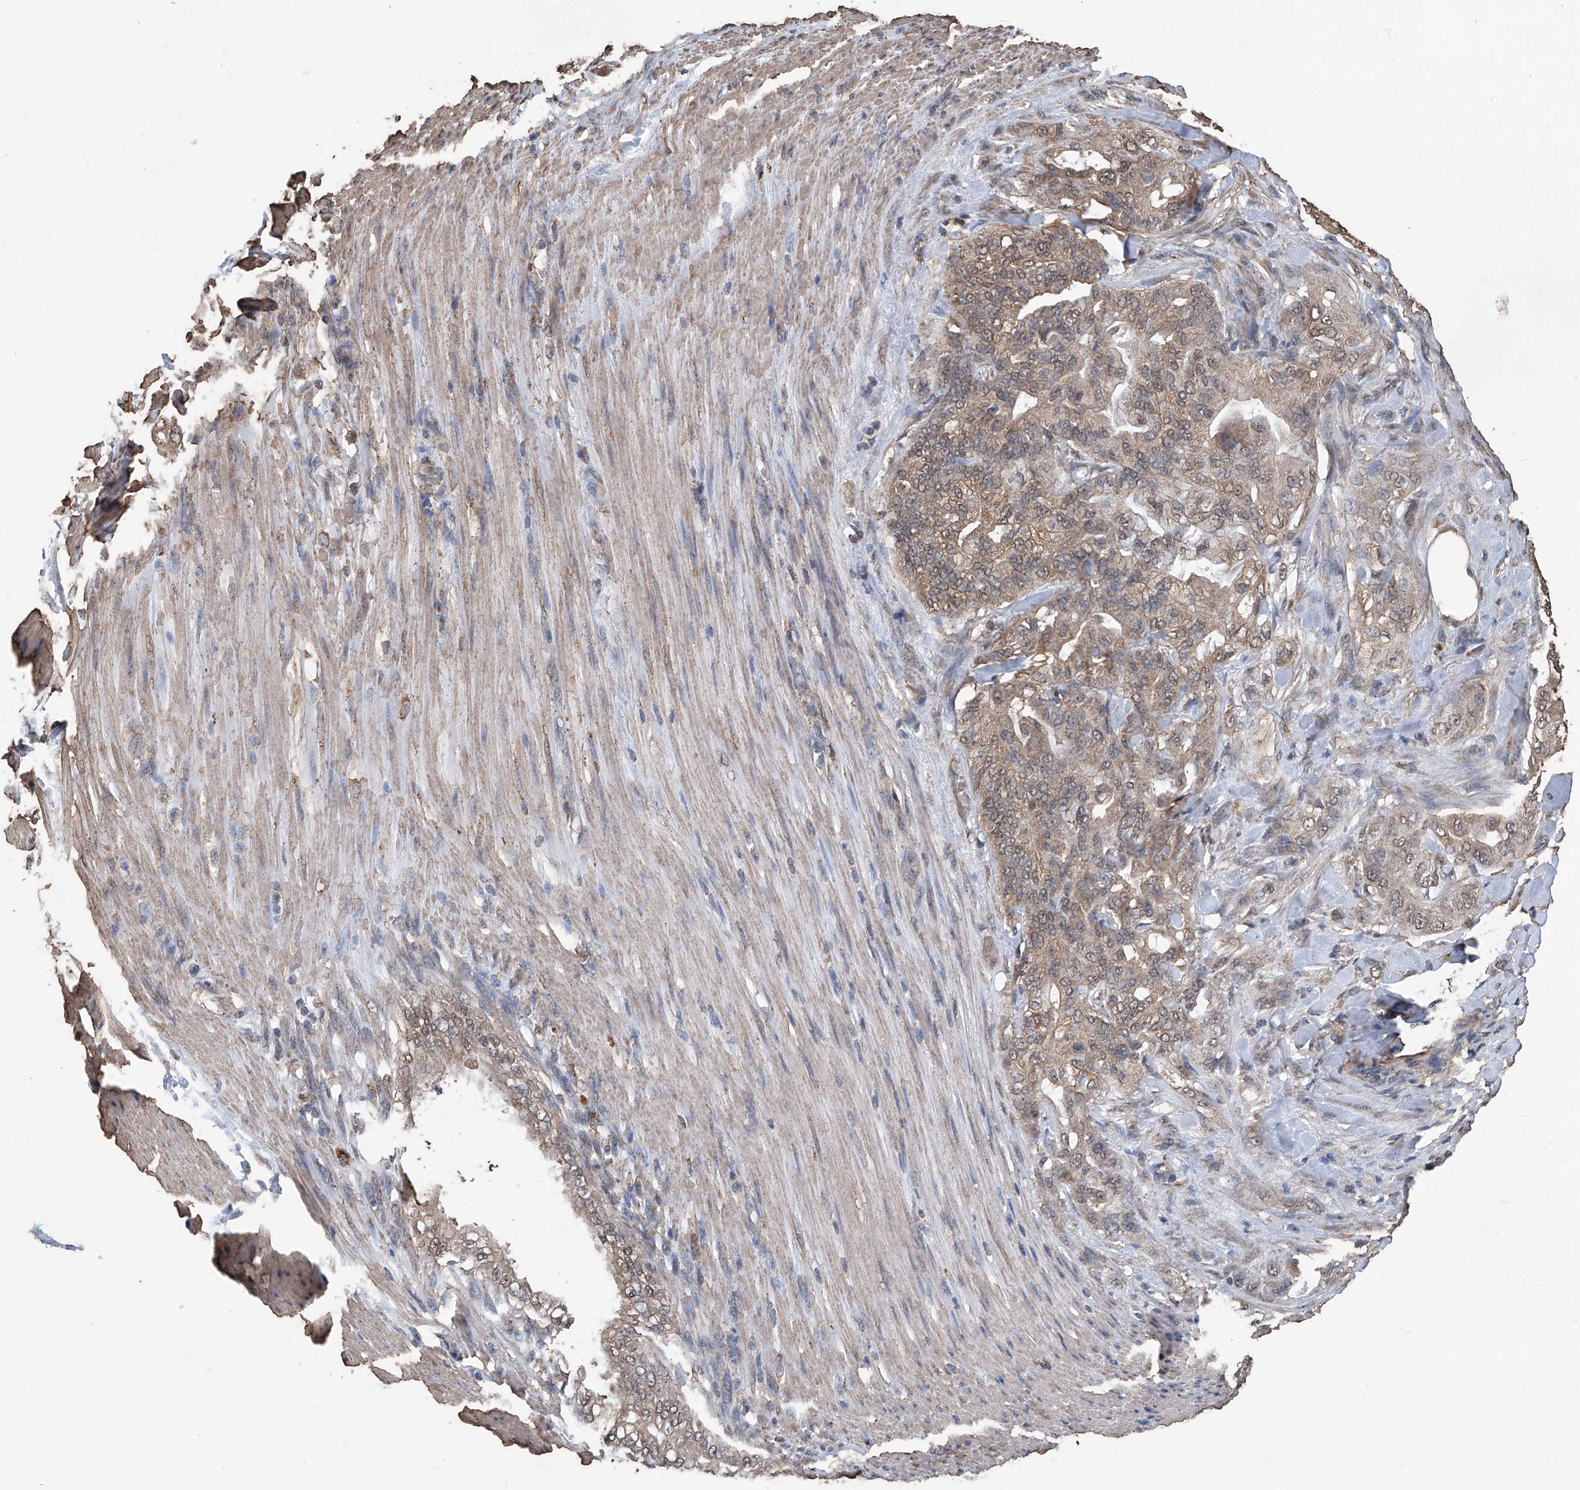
{"staining": {"intensity": "moderate", "quantity": ">75%", "location": "cytoplasmic/membranous"}, "tissue": "pancreatic cancer", "cell_type": "Tumor cells", "image_type": "cancer", "snomed": [{"axis": "morphology", "description": "Normal tissue, NOS"}, {"axis": "topography", "description": "Pancreas"}], "caption": "Pancreatic cancer was stained to show a protein in brown. There is medium levels of moderate cytoplasmic/membranous expression in about >75% of tumor cells.", "gene": "STARD7", "patient": {"sex": "male", "age": 42}}